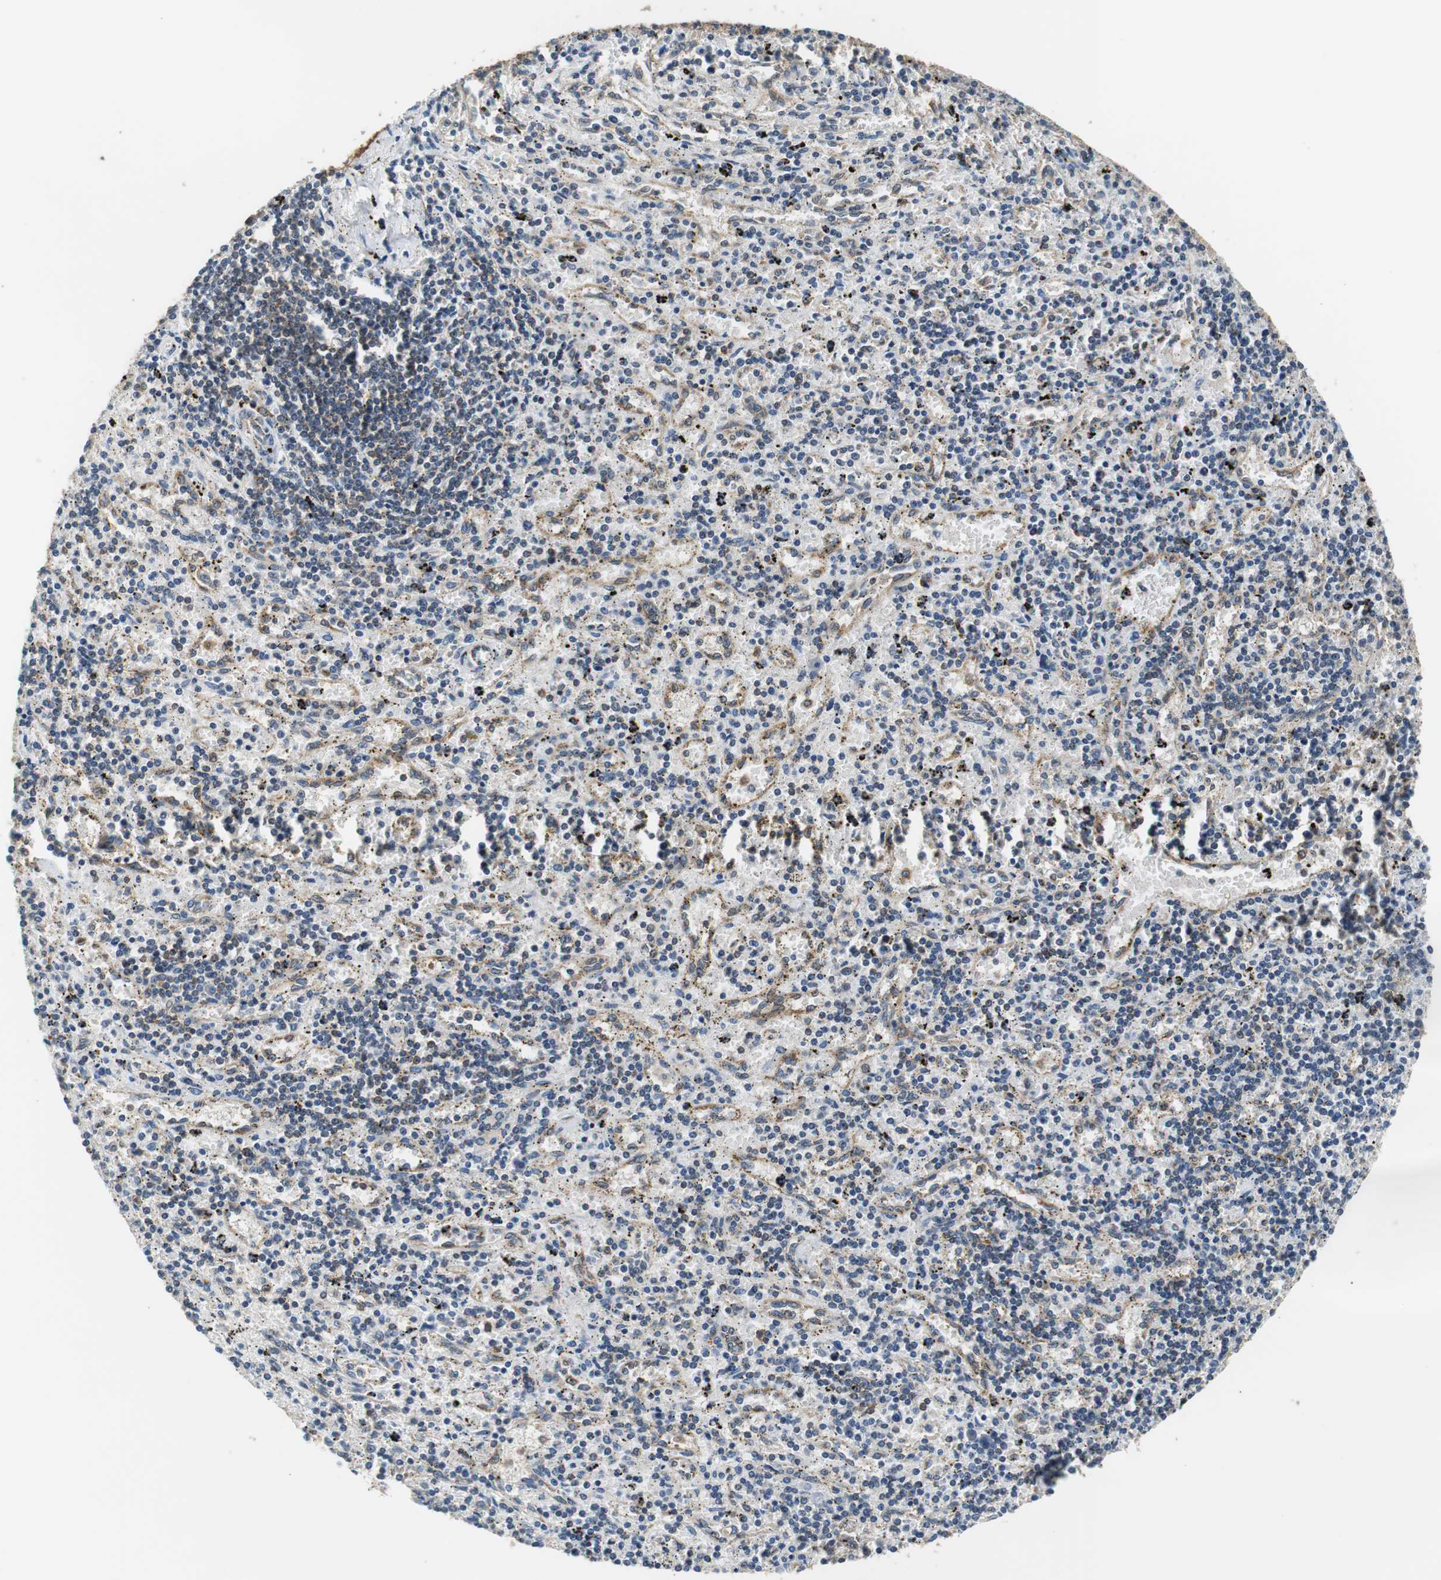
{"staining": {"intensity": "moderate", "quantity": "<25%", "location": "cytoplasmic/membranous"}, "tissue": "lymphoma", "cell_type": "Tumor cells", "image_type": "cancer", "snomed": [{"axis": "morphology", "description": "Malignant lymphoma, non-Hodgkin's type, Low grade"}, {"axis": "topography", "description": "Spleen"}], "caption": "An immunohistochemistry image of neoplastic tissue is shown. Protein staining in brown shows moderate cytoplasmic/membranous positivity in low-grade malignant lymphoma, non-Hodgkin's type within tumor cells.", "gene": "CNOT3", "patient": {"sex": "male", "age": 76}}